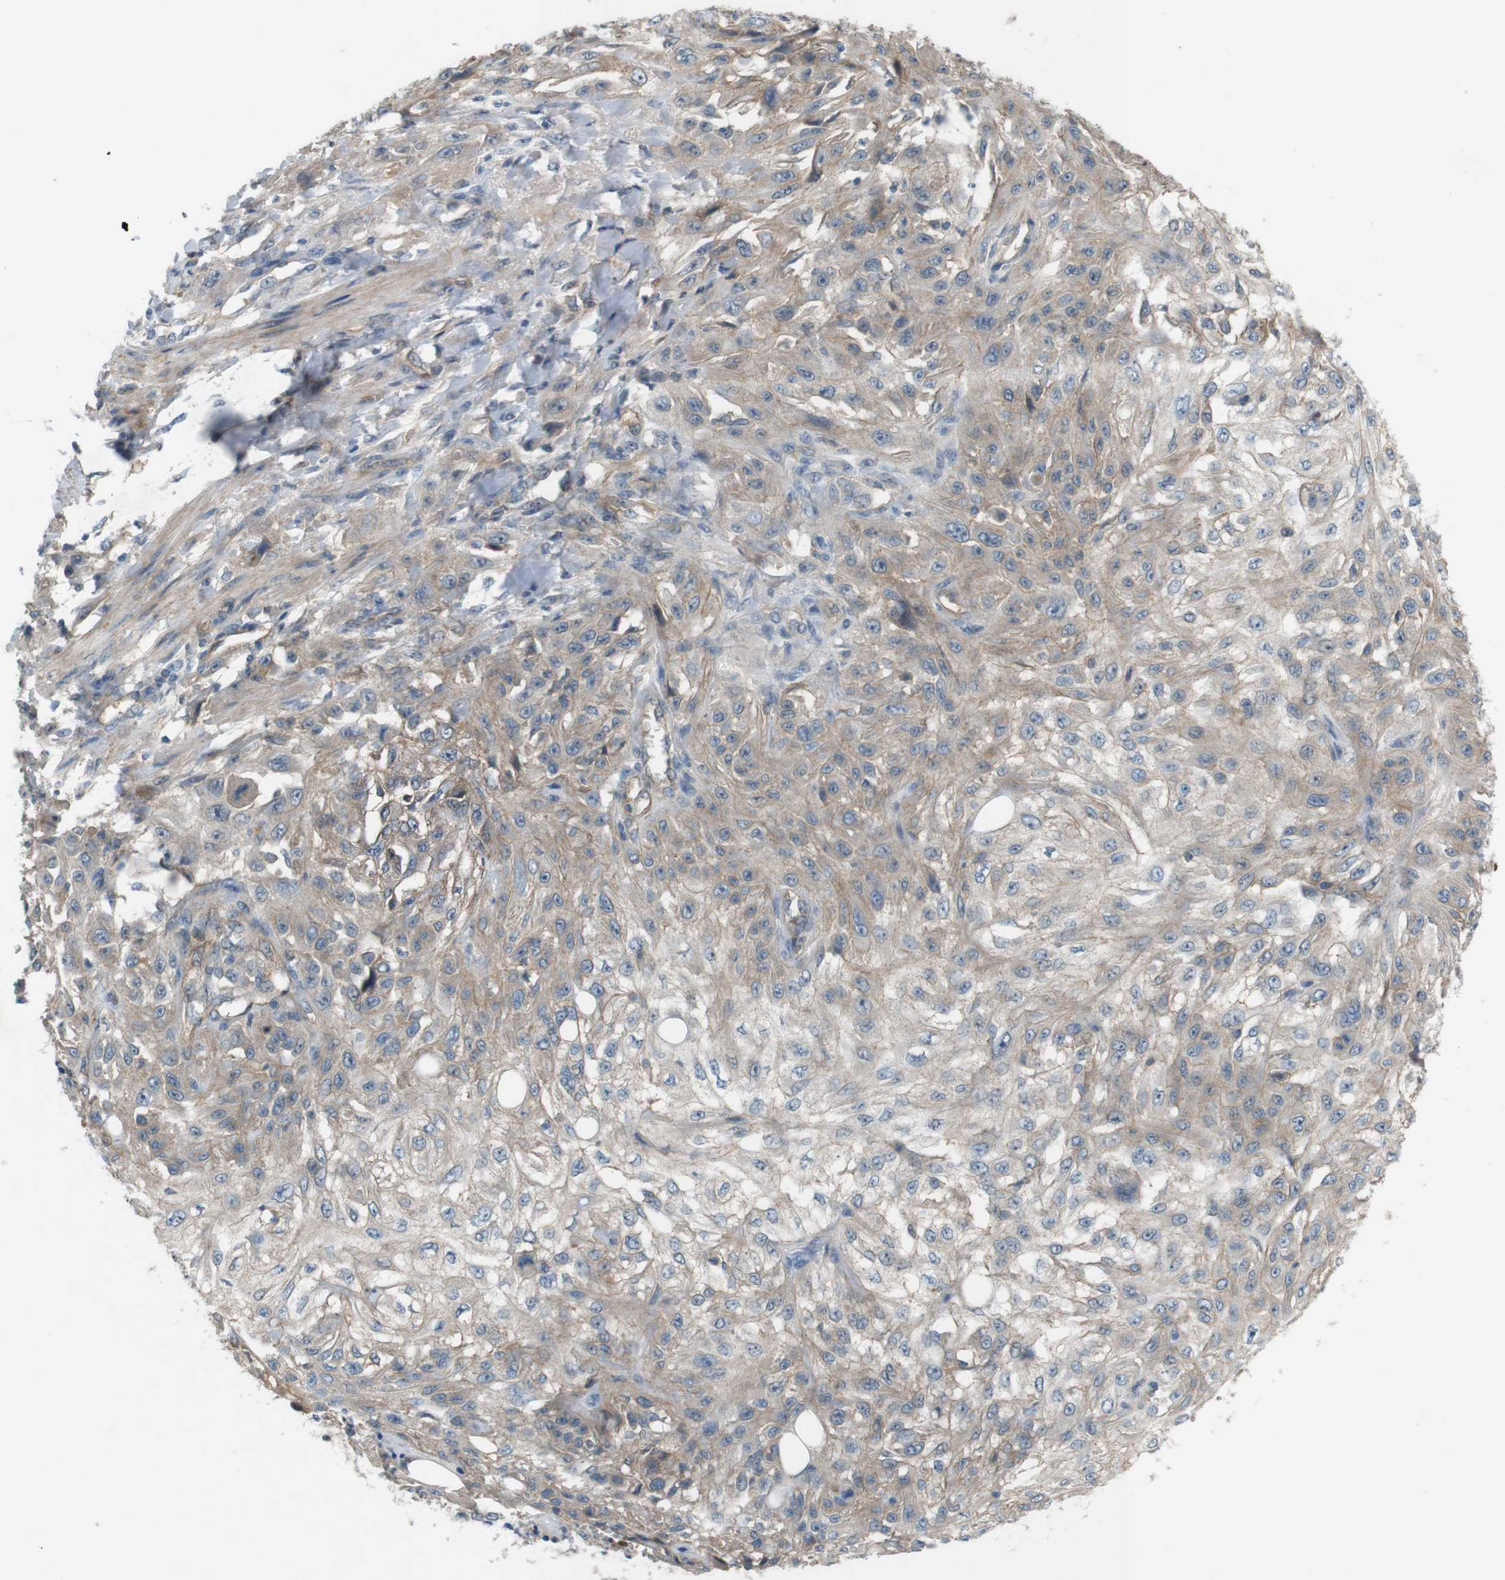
{"staining": {"intensity": "weak", "quantity": ">75%", "location": "cytoplasmic/membranous"}, "tissue": "skin cancer", "cell_type": "Tumor cells", "image_type": "cancer", "snomed": [{"axis": "morphology", "description": "Squamous cell carcinoma, NOS"}, {"axis": "topography", "description": "Skin"}], "caption": "High-power microscopy captured an IHC micrograph of skin cancer (squamous cell carcinoma), revealing weak cytoplasmic/membranous staining in approximately >75% of tumor cells. The protein of interest is shown in brown color, while the nuclei are stained blue.", "gene": "PVR", "patient": {"sex": "male", "age": 75}}